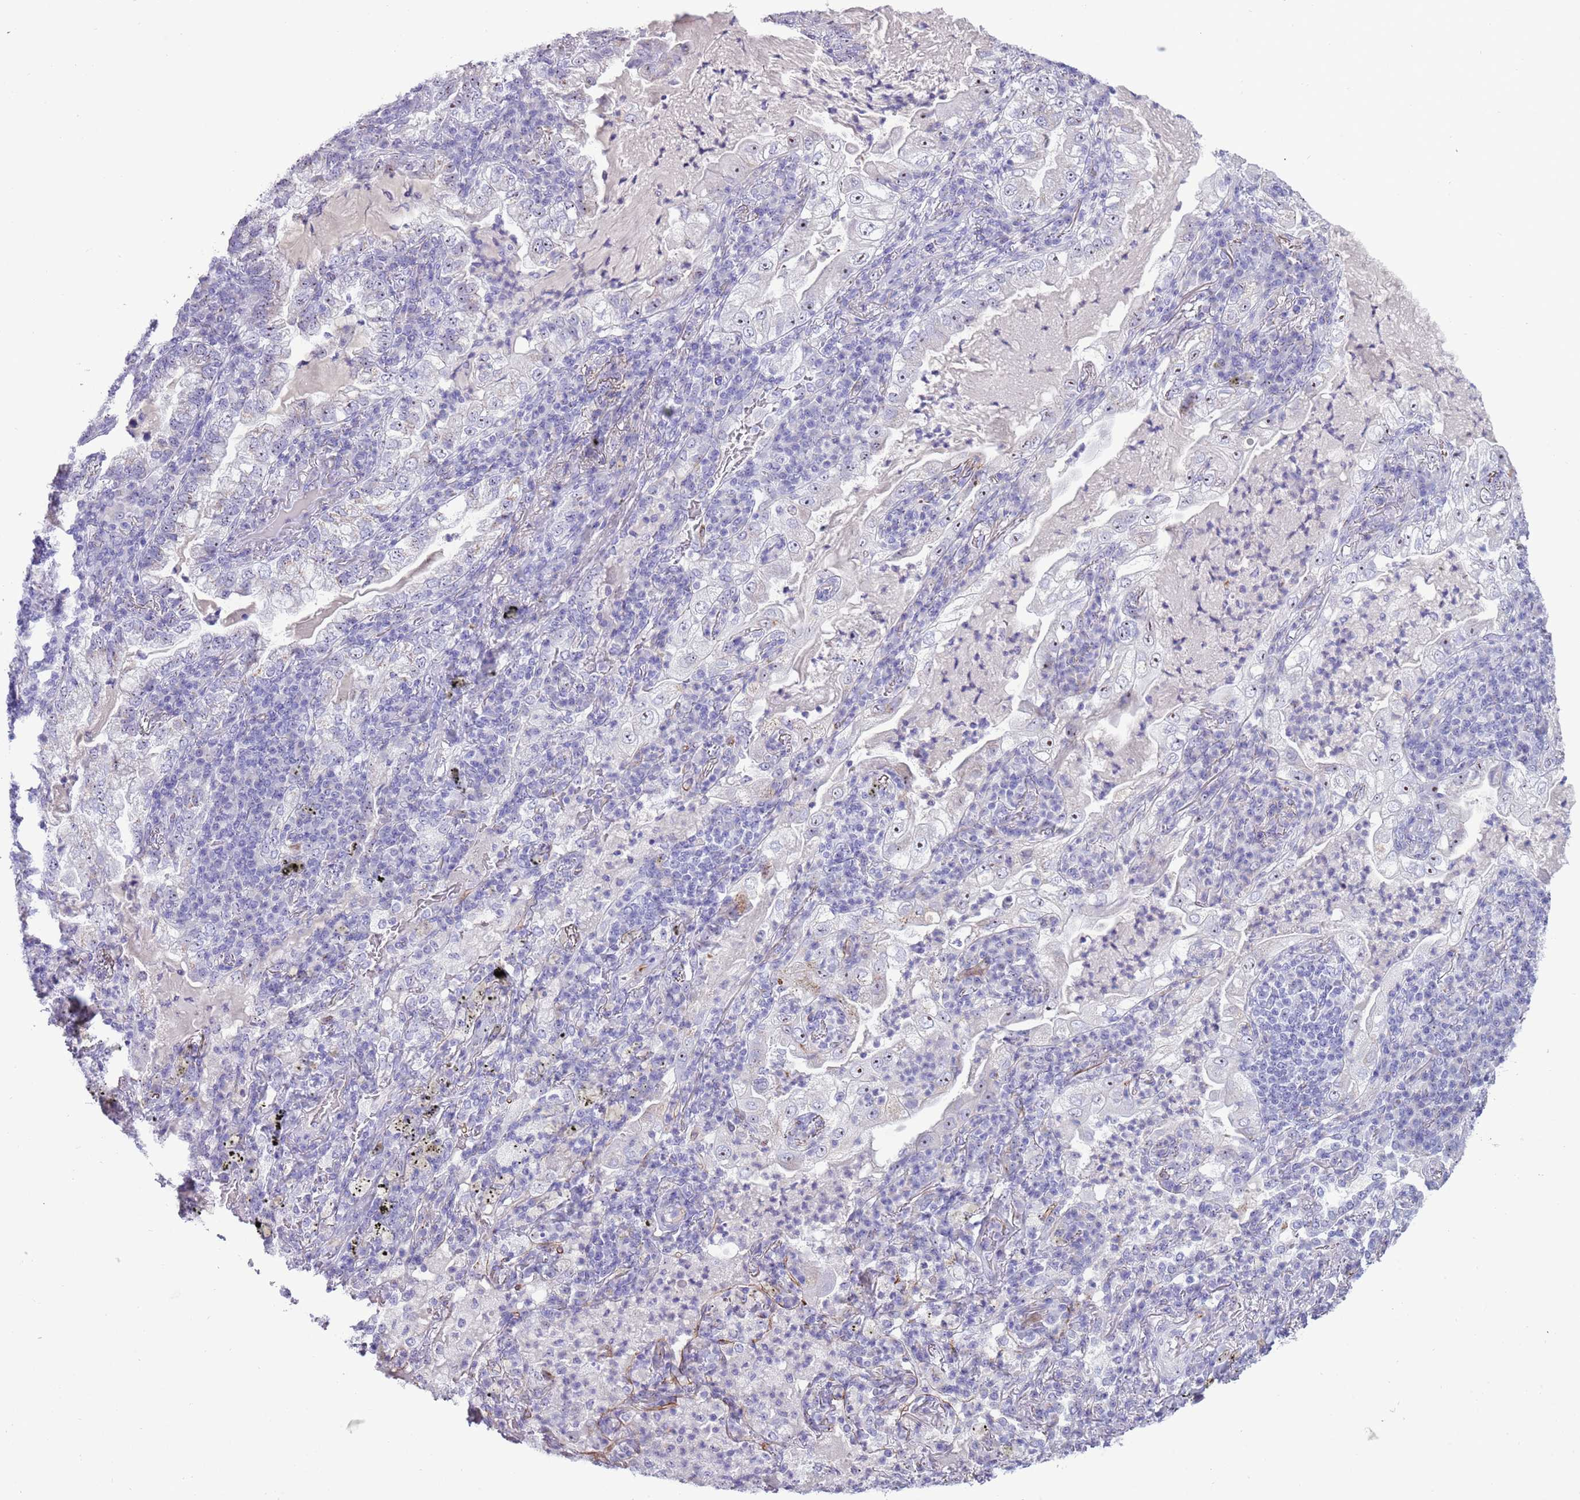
{"staining": {"intensity": "negative", "quantity": "none", "location": "none"}, "tissue": "lung cancer", "cell_type": "Tumor cells", "image_type": "cancer", "snomed": [{"axis": "morphology", "description": "Adenocarcinoma, NOS"}, {"axis": "topography", "description": "Lung"}], "caption": "A photomicrograph of human lung cancer (adenocarcinoma) is negative for staining in tumor cells. (Brightfield microscopy of DAB immunohistochemistry (IHC) at high magnification).", "gene": "NBPF6", "patient": {"sex": "female", "age": 73}}